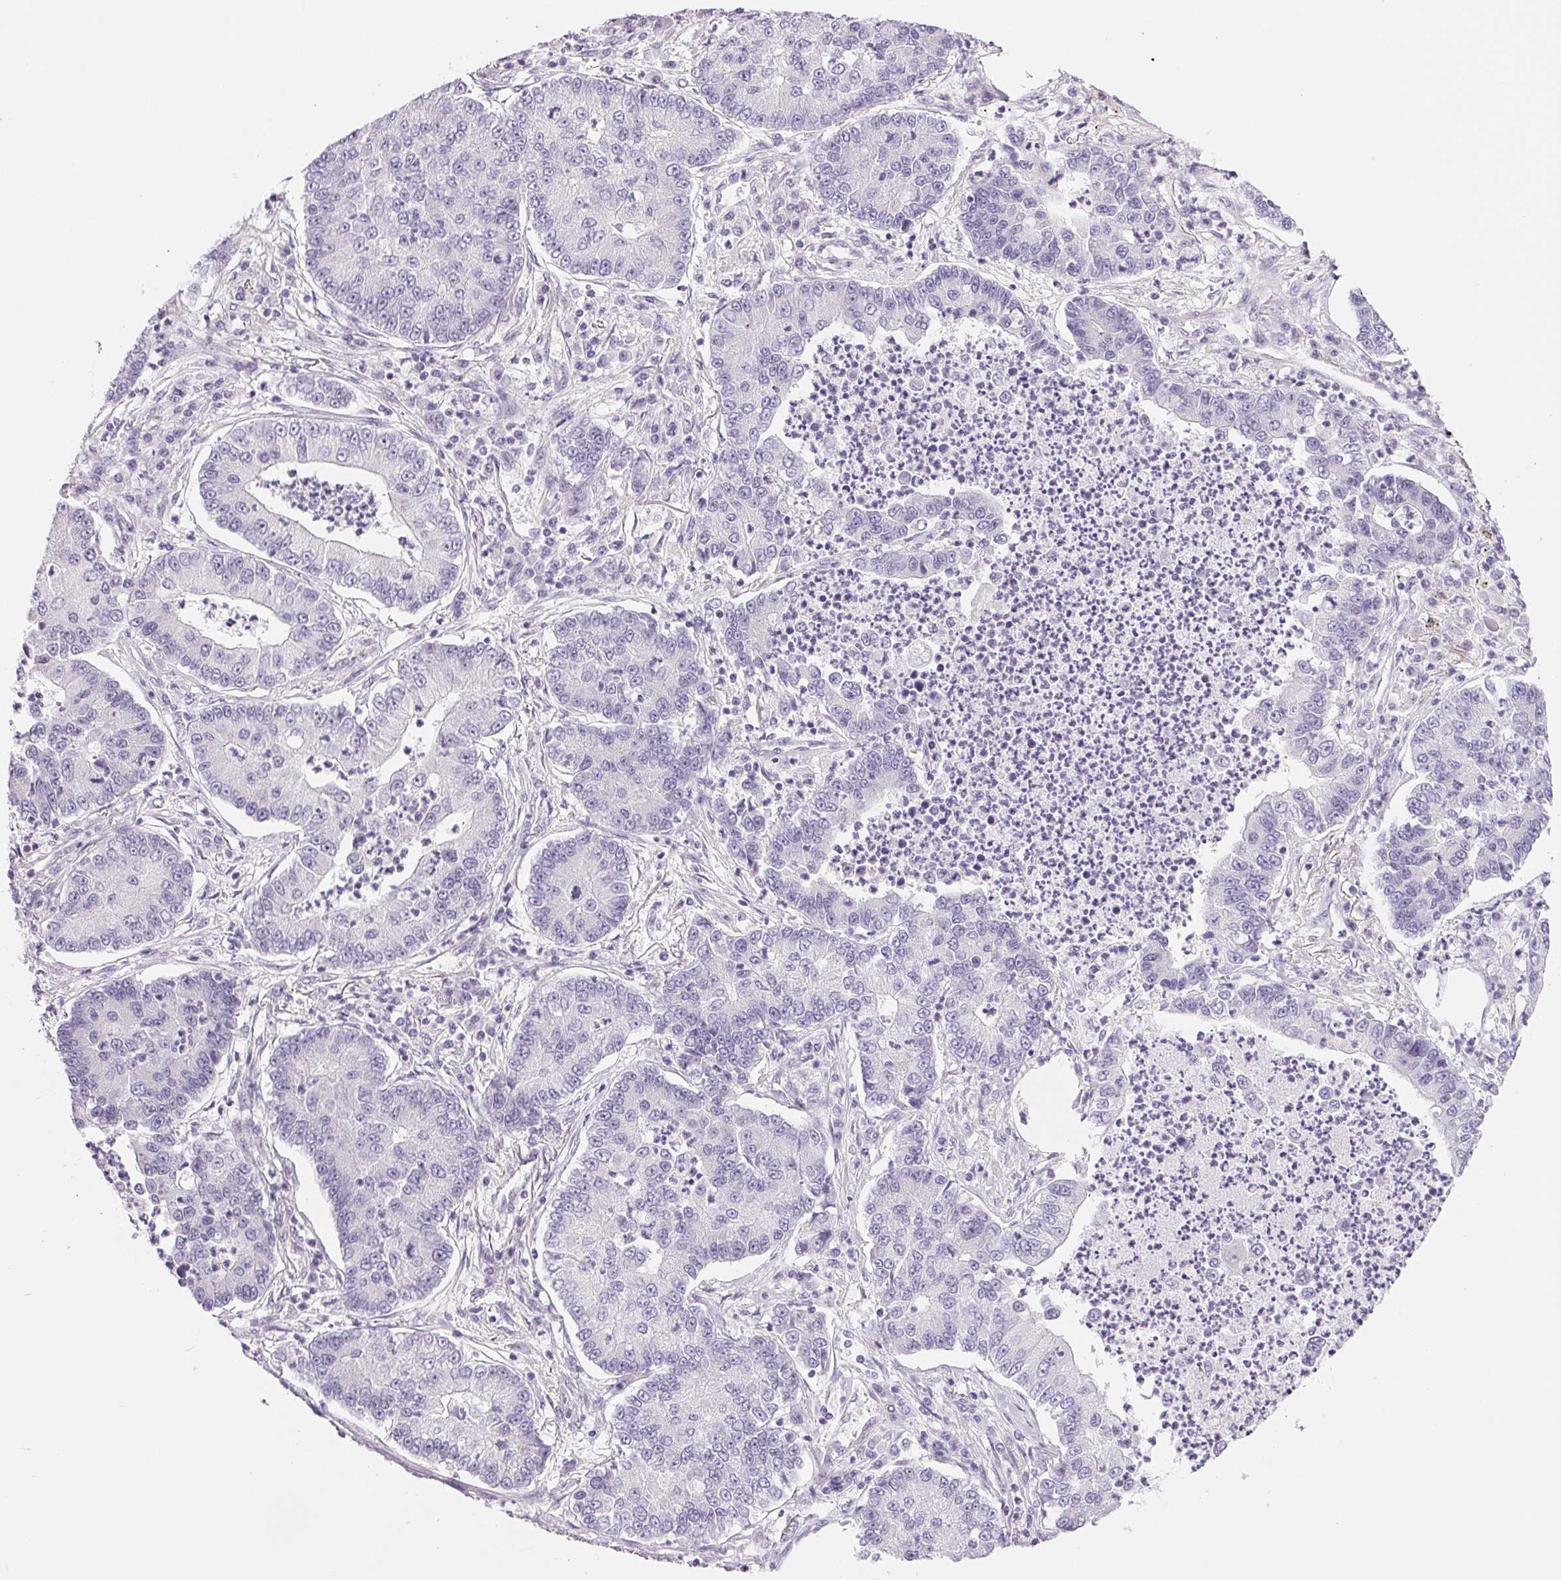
{"staining": {"intensity": "negative", "quantity": "none", "location": "none"}, "tissue": "lung cancer", "cell_type": "Tumor cells", "image_type": "cancer", "snomed": [{"axis": "morphology", "description": "Adenocarcinoma, NOS"}, {"axis": "topography", "description": "Lung"}], "caption": "The micrograph displays no staining of tumor cells in lung cancer (adenocarcinoma).", "gene": "CCDC168", "patient": {"sex": "female", "age": 57}}